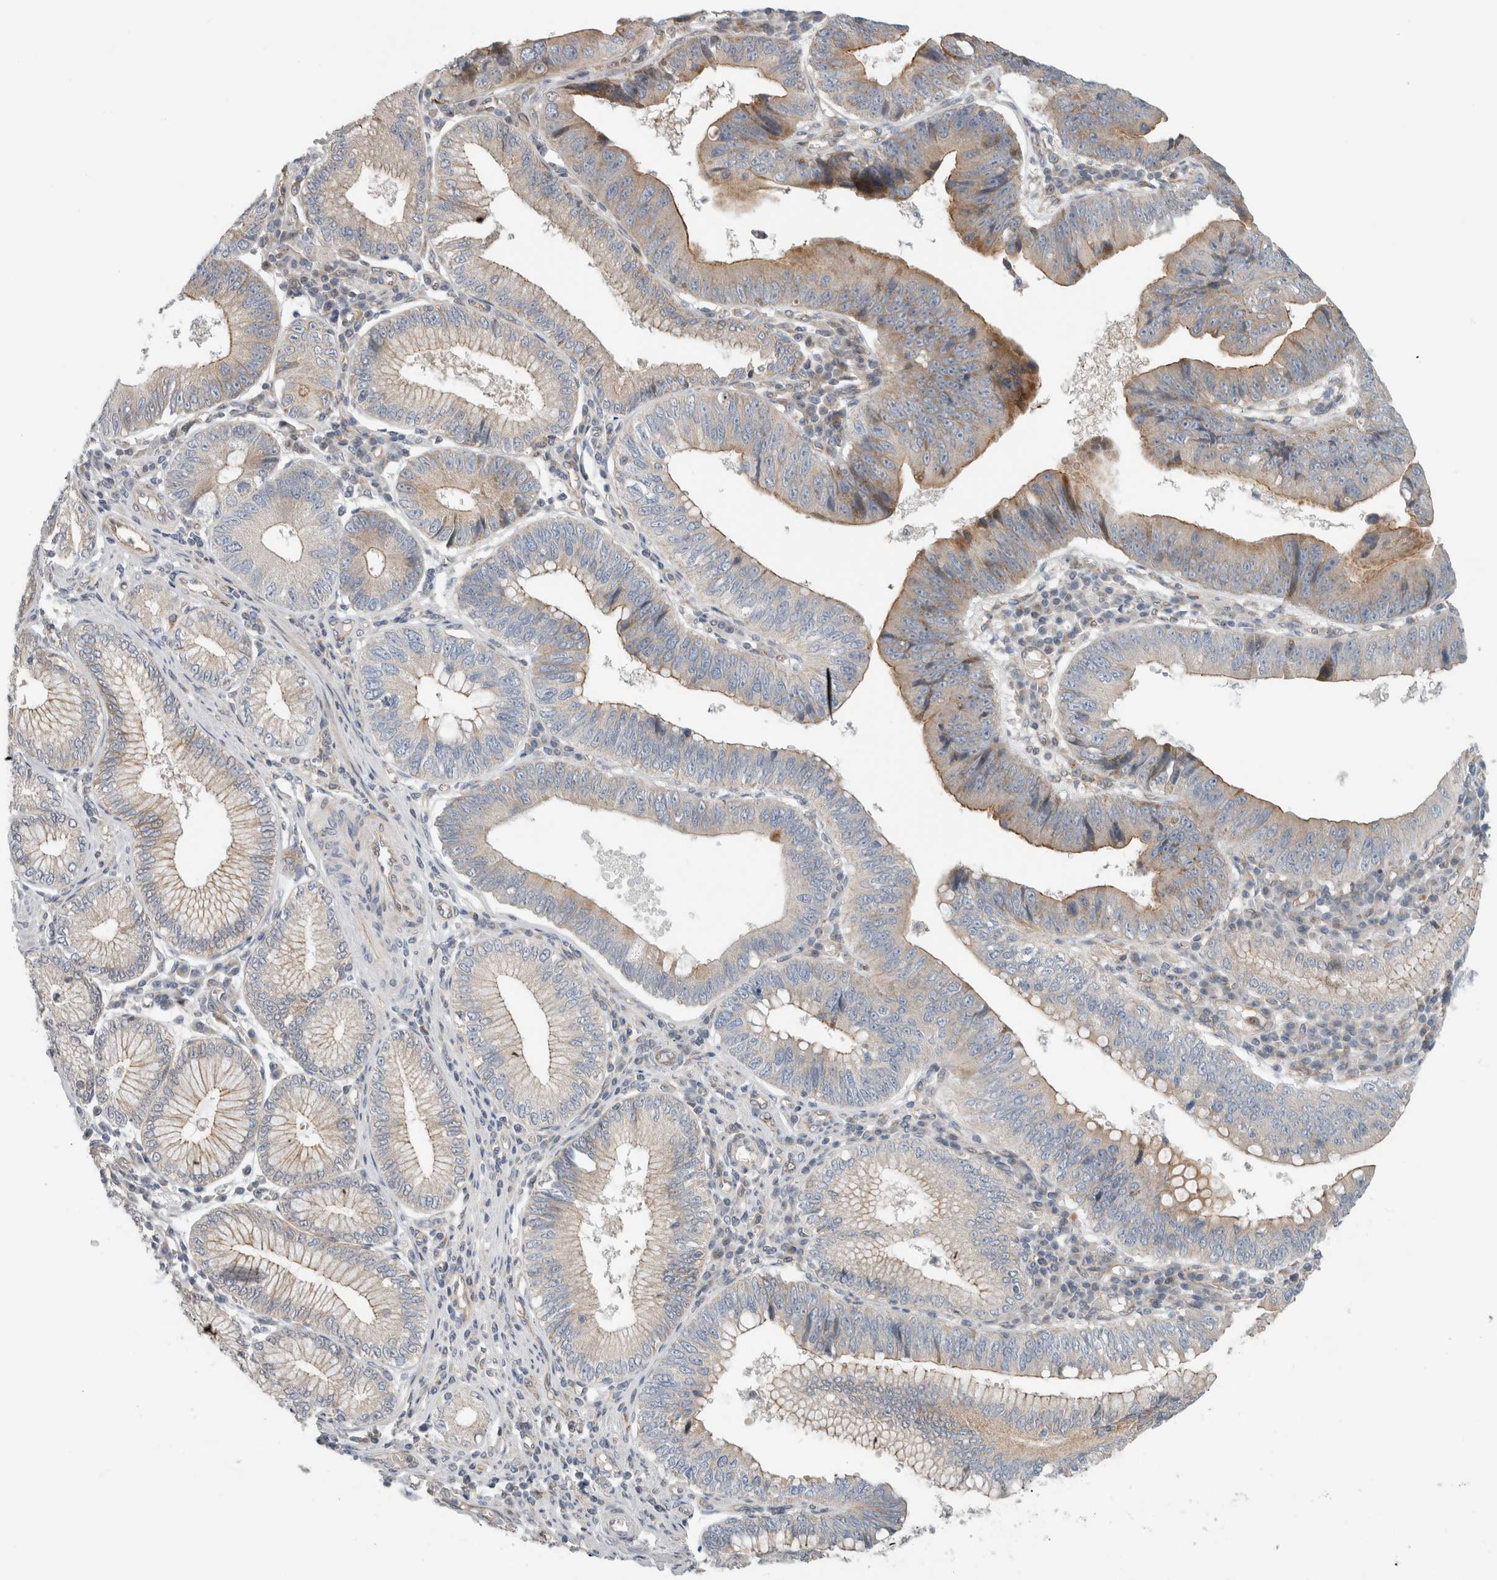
{"staining": {"intensity": "moderate", "quantity": "25%-75%", "location": "cytoplasmic/membranous"}, "tissue": "stomach cancer", "cell_type": "Tumor cells", "image_type": "cancer", "snomed": [{"axis": "morphology", "description": "Adenocarcinoma, NOS"}, {"axis": "topography", "description": "Stomach"}], "caption": "Stomach adenocarcinoma was stained to show a protein in brown. There is medium levels of moderate cytoplasmic/membranous expression in about 25%-75% of tumor cells. Nuclei are stained in blue.", "gene": "KPNA5", "patient": {"sex": "male", "age": 59}}